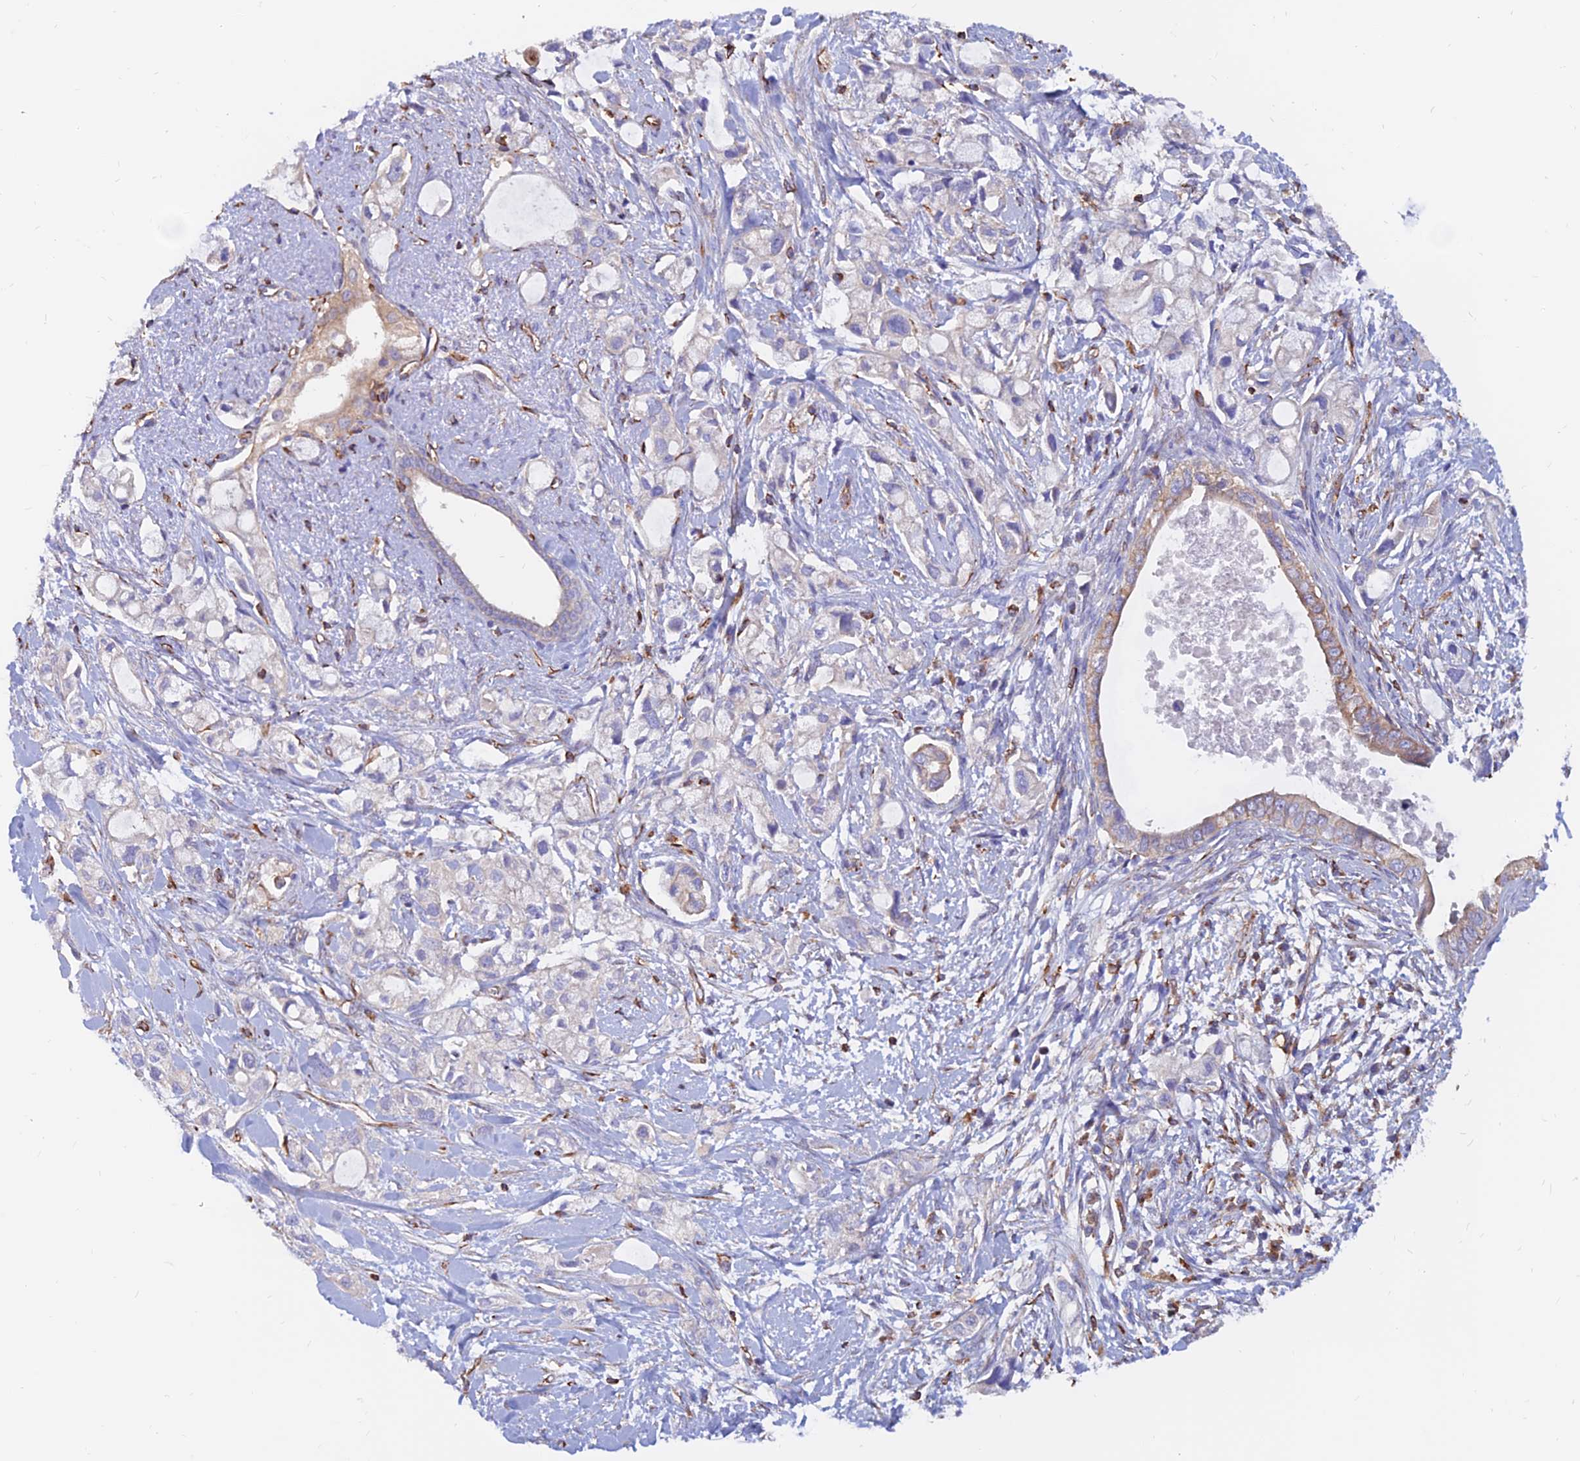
{"staining": {"intensity": "negative", "quantity": "none", "location": "none"}, "tissue": "pancreatic cancer", "cell_type": "Tumor cells", "image_type": "cancer", "snomed": [{"axis": "morphology", "description": "Adenocarcinoma, NOS"}, {"axis": "topography", "description": "Pancreas"}], "caption": "A histopathology image of human adenocarcinoma (pancreatic) is negative for staining in tumor cells.", "gene": "CDK18", "patient": {"sex": "female", "age": 56}}